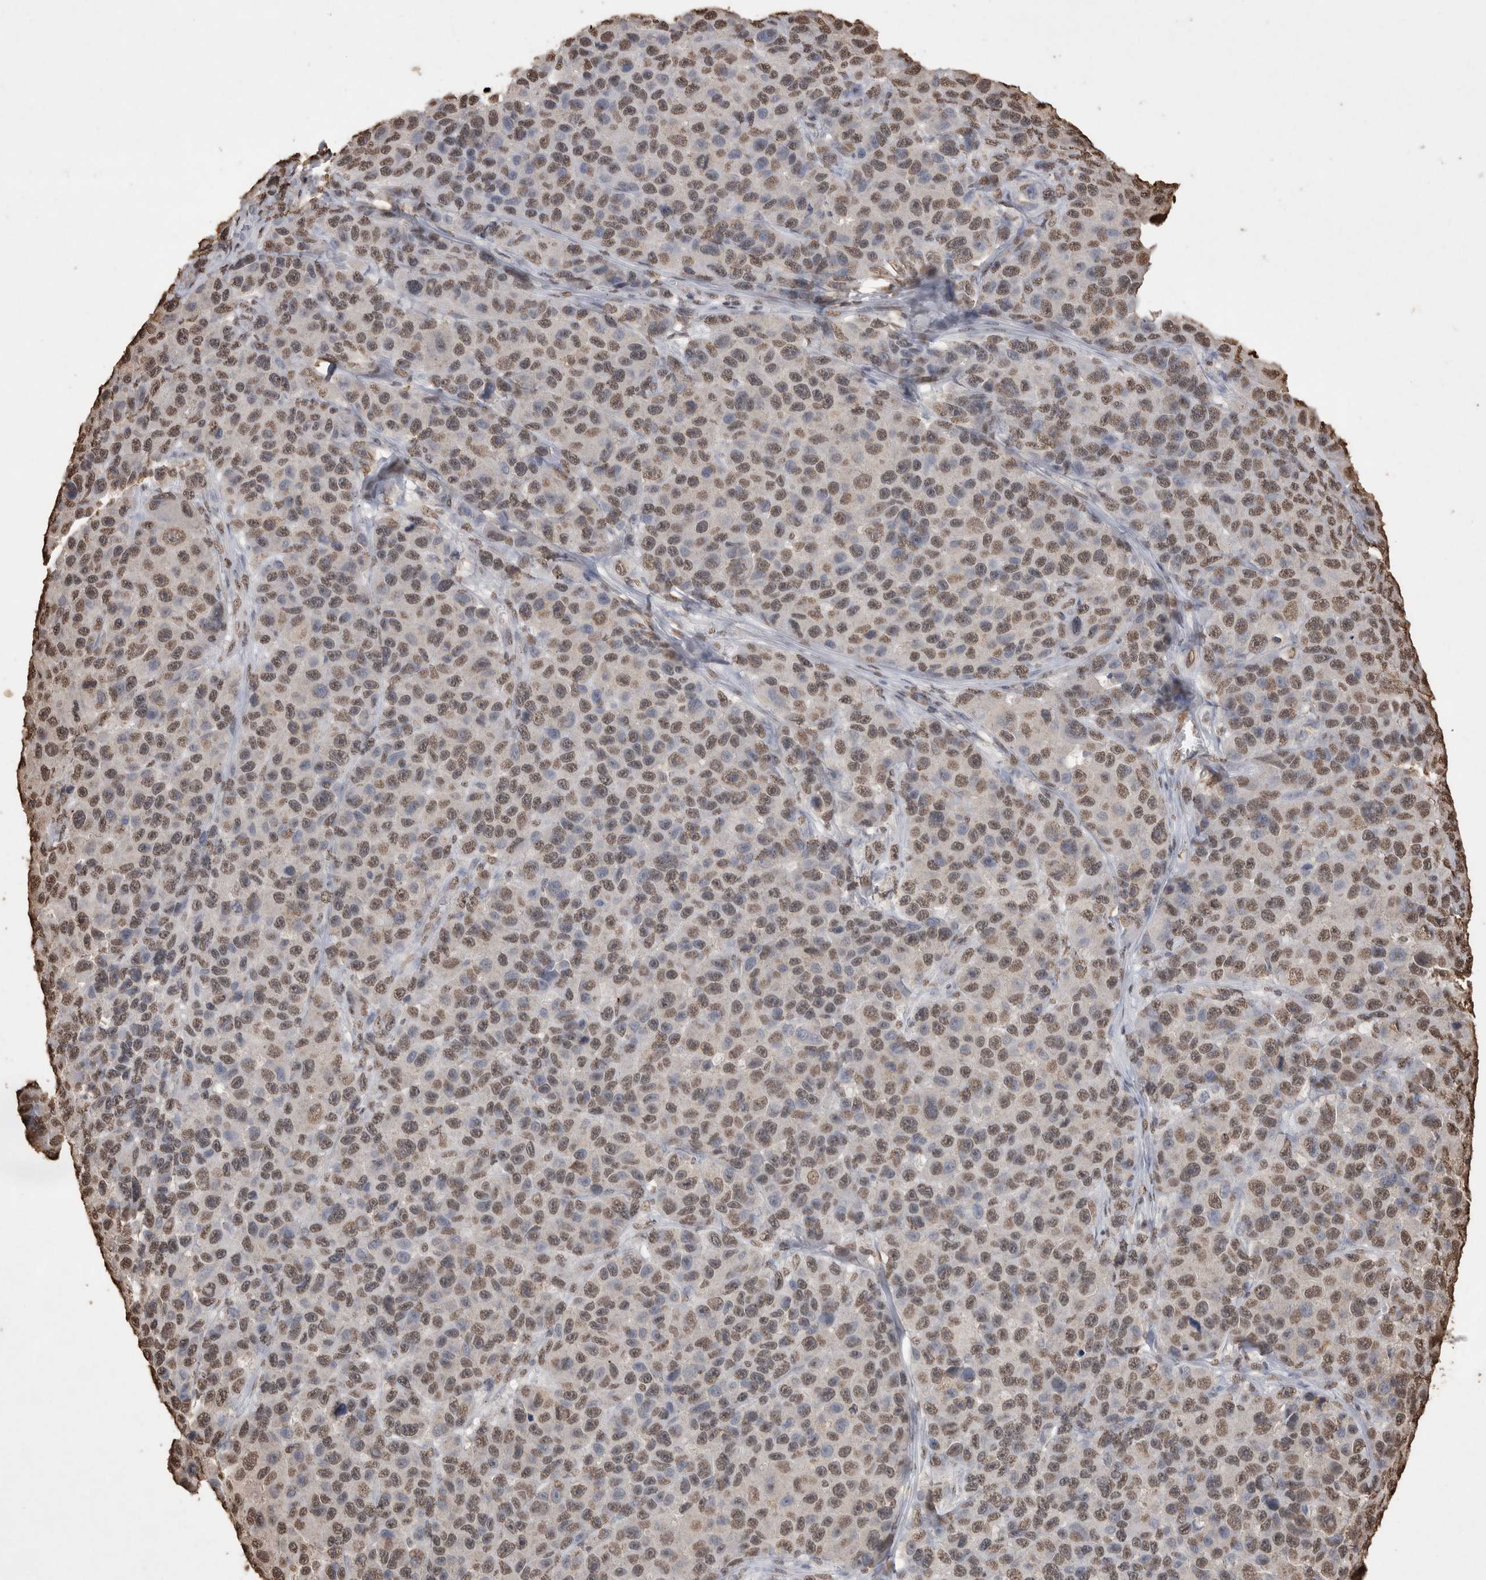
{"staining": {"intensity": "moderate", "quantity": ">75%", "location": "nuclear"}, "tissue": "melanoma", "cell_type": "Tumor cells", "image_type": "cancer", "snomed": [{"axis": "morphology", "description": "Malignant melanoma, NOS"}, {"axis": "topography", "description": "Skin"}], "caption": "The histopathology image reveals a brown stain indicating the presence of a protein in the nuclear of tumor cells in melanoma. (Stains: DAB (3,3'-diaminobenzidine) in brown, nuclei in blue, Microscopy: brightfield microscopy at high magnification).", "gene": "POU5F1", "patient": {"sex": "male", "age": 53}}